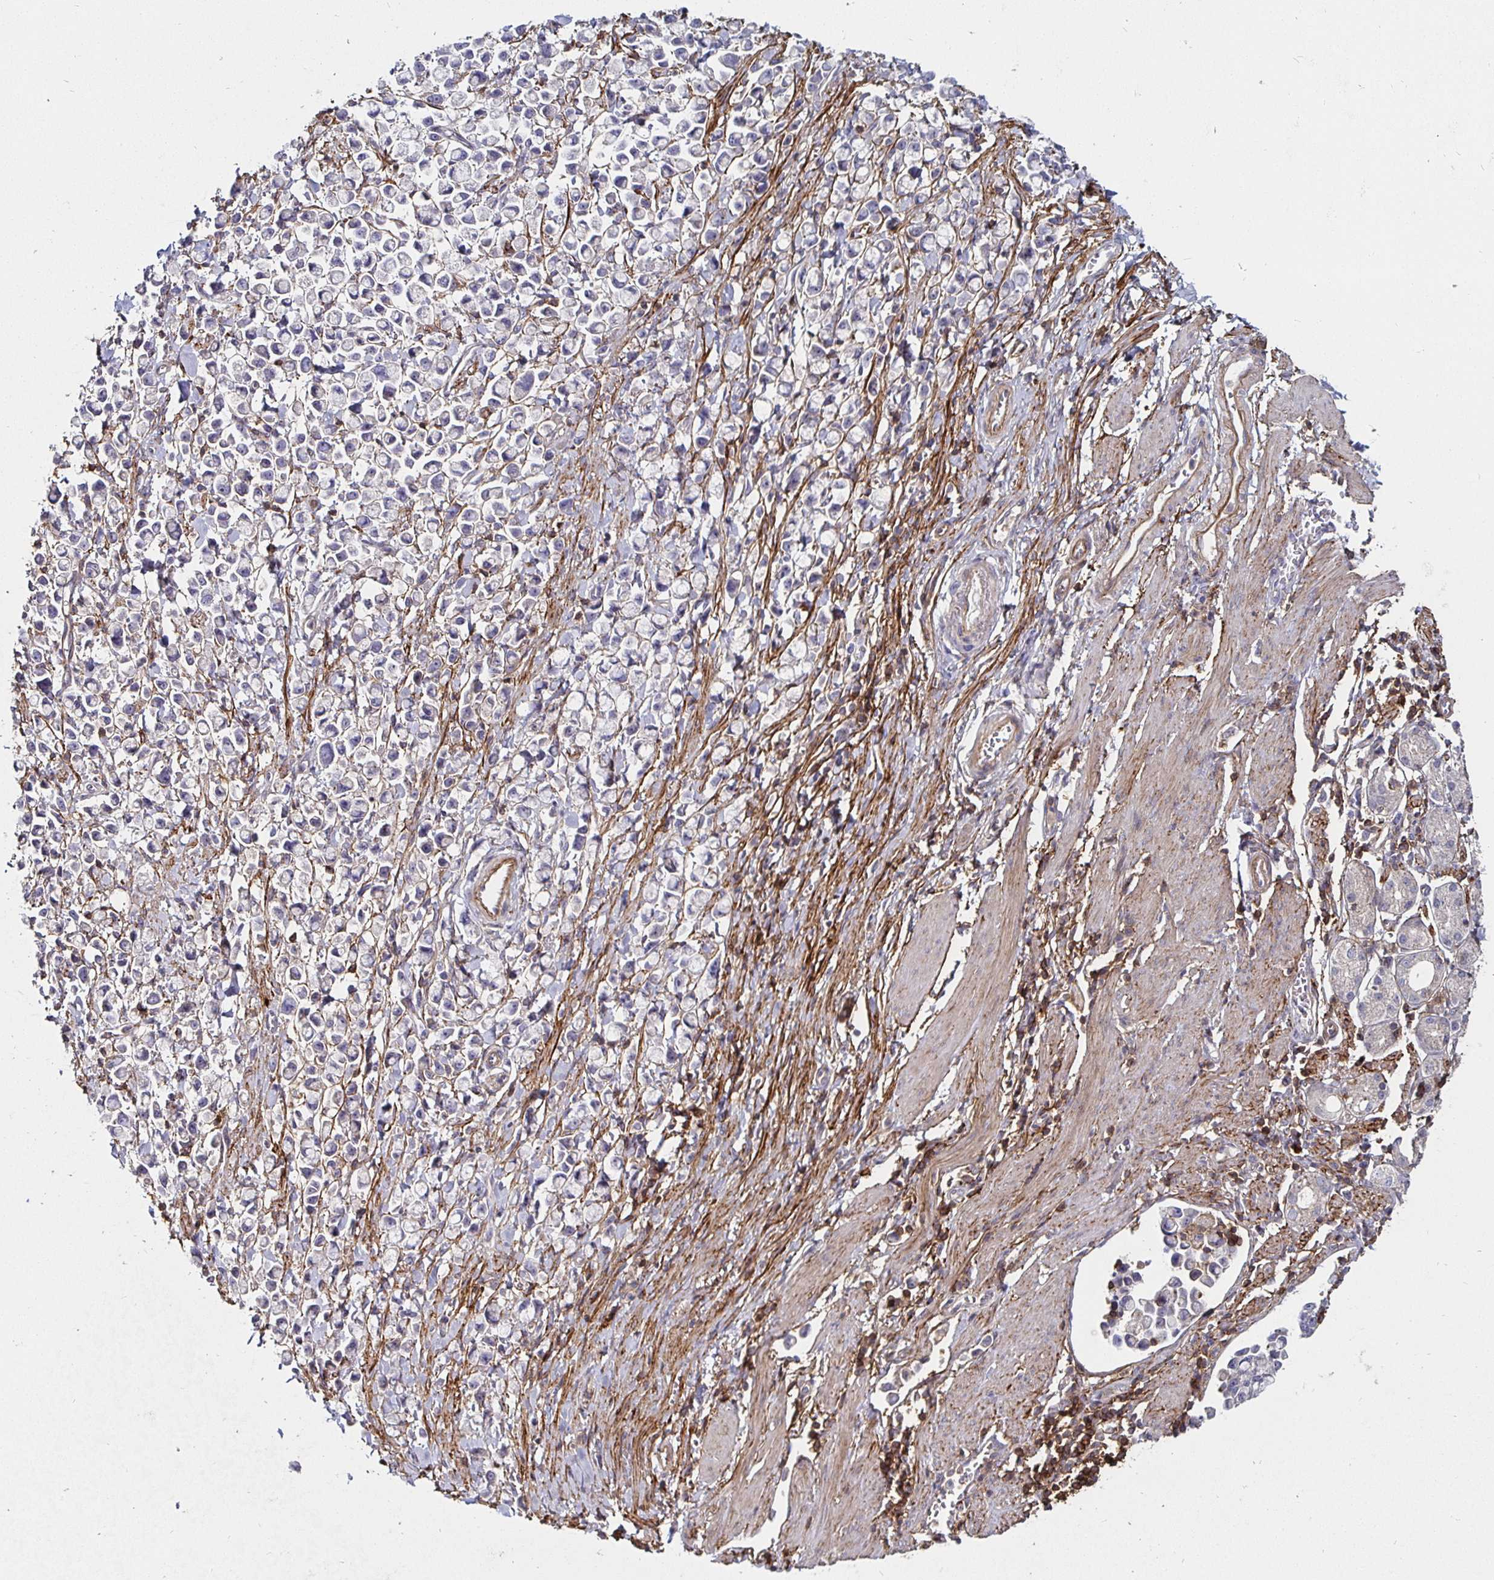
{"staining": {"intensity": "negative", "quantity": "none", "location": "none"}, "tissue": "stomach cancer", "cell_type": "Tumor cells", "image_type": "cancer", "snomed": [{"axis": "morphology", "description": "Adenocarcinoma, NOS"}, {"axis": "topography", "description": "Stomach"}], "caption": "Micrograph shows no protein staining in tumor cells of stomach cancer (adenocarcinoma) tissue.", "gene": "GJA4", "patient": {"sex": "female", "age": 81}}